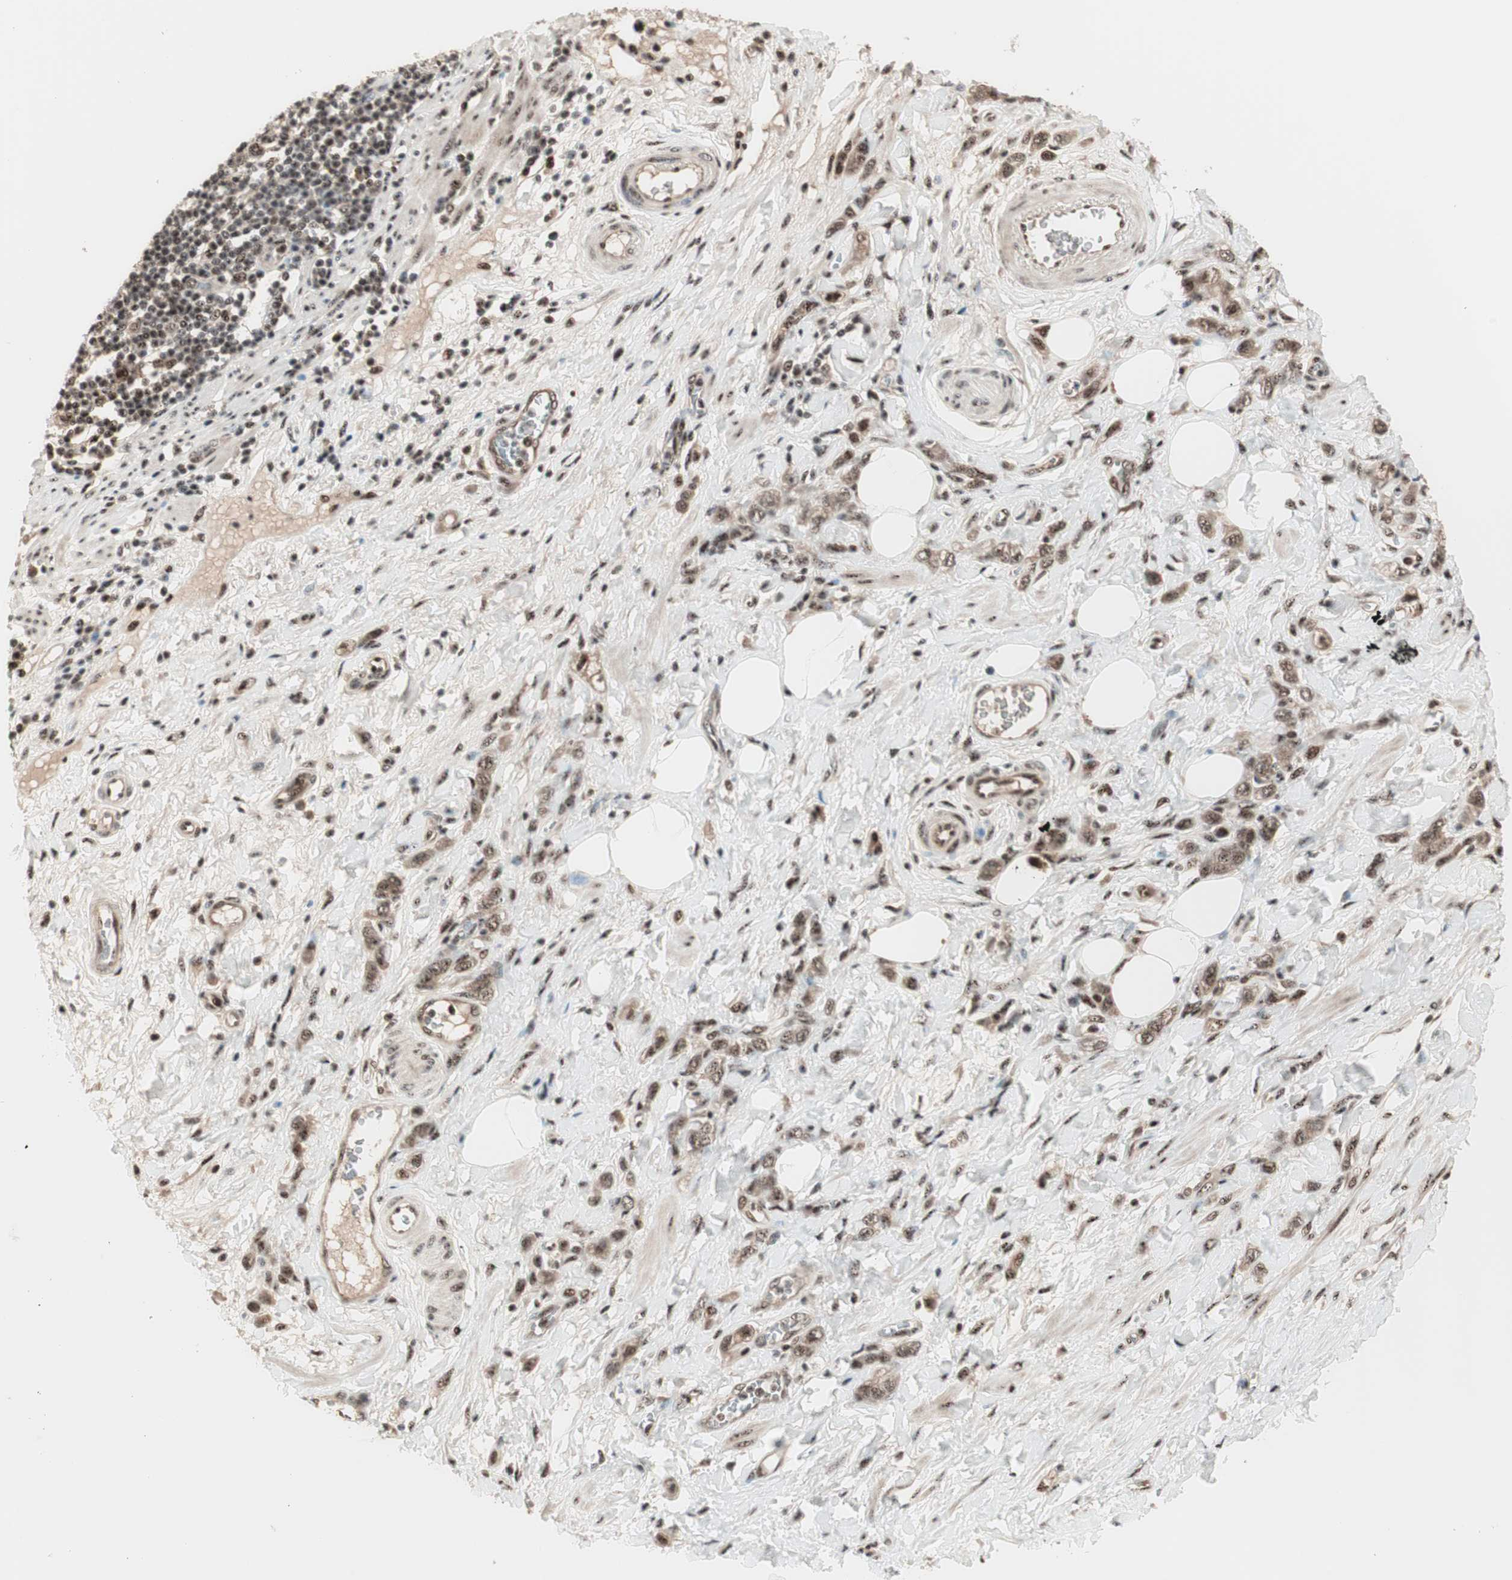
{"staining": {"intensity": "moderate", "quantity": ">75%", "location": "cytoplasmic/membranous,nuclear"}, "tissue": "stomach cancer", "cell_type": "Tumor cells", "image_type": "cancer", "snomed": [{"axis": "morphology", "description": "Adenocarcinoma, NOS"}, {"axis": "topography", "description": "Stomach"}], "caption": "Moderate cytoplasmic/membranous and nuclear protein expression is appreciated in approximately >75% of tumor cells in stomach adenocarcinoma.", "gene": "NR5A2", "patient": {"sex": "male", "age": 82}}